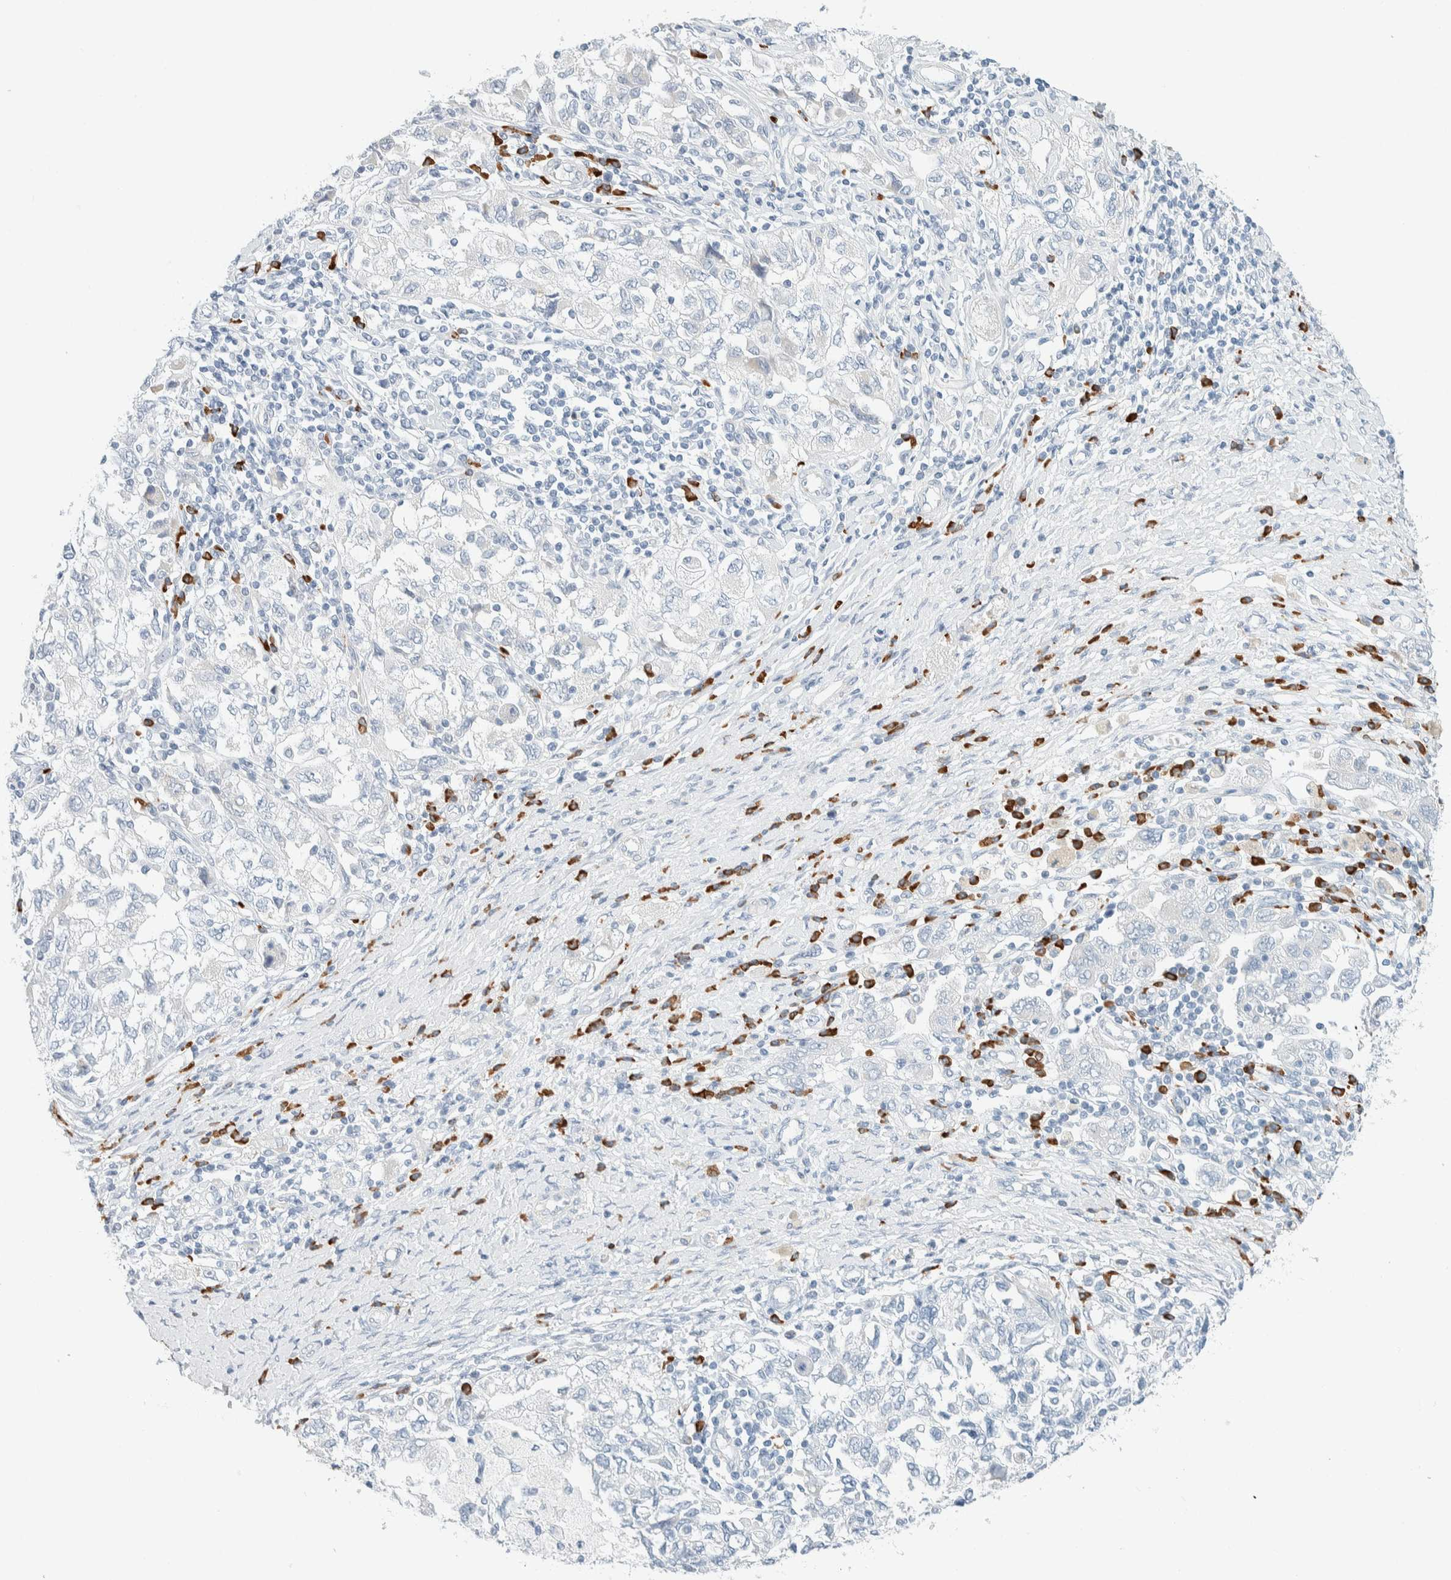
{"staining": {"intensity": "negative", "quantity": "none", "location": "none"}, "tissue": "ovarian cancer", "cell_type": "Tumor cells", "image_type": "cancer", "snomed": [{"axis": "morphology", "description": "Carcinoma, NOS"}, {"axis": "morphology", "description": "Cystadenocarcinoma, serous, NOS"}, {"axis": "topography", "description": "Ovary"}], "caption": "IHC of ovarian cancer (serous cystadenocarcinoma) reveals no positivity in tumor cells.", "gene": "ARHGAP27", "patient": {"sex": "female", "age": 69}}